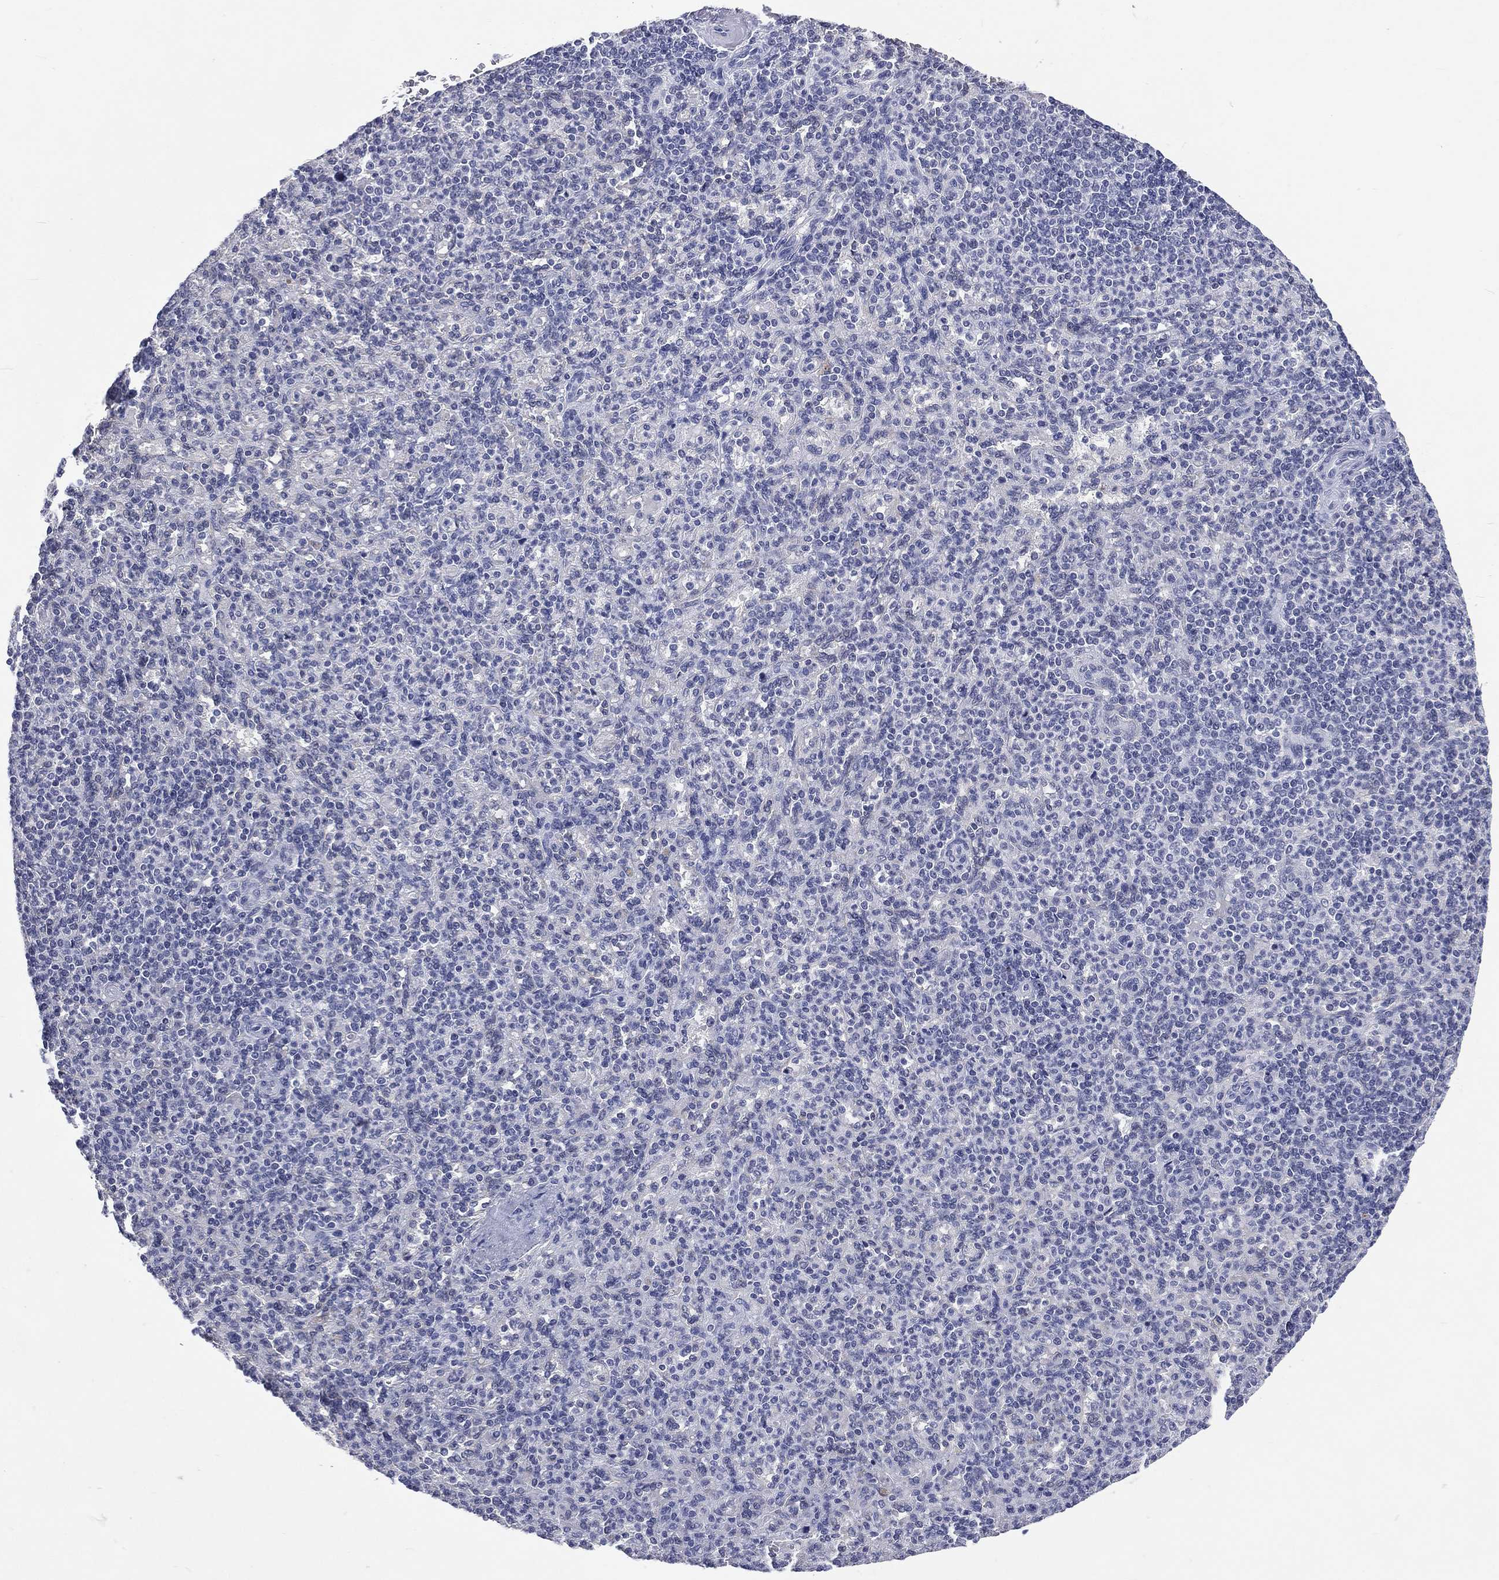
{"staining": {"intensity": "negative", "quantity": "none", "location": "none"}, "tissue": "spleen", "cell_type": "Cells in red pulp", "image_type": "normal", "snomed": [{"axis": "morphology", "description": "Normal tissue, NOS"}, {"axis": "topography", "description": "Spleen"}], "caption": "The image demonstrates no staining of cells in red pulp in benign spleen.", "gene": "SSX1", "patient": {"sex": "female", "age": 74}}